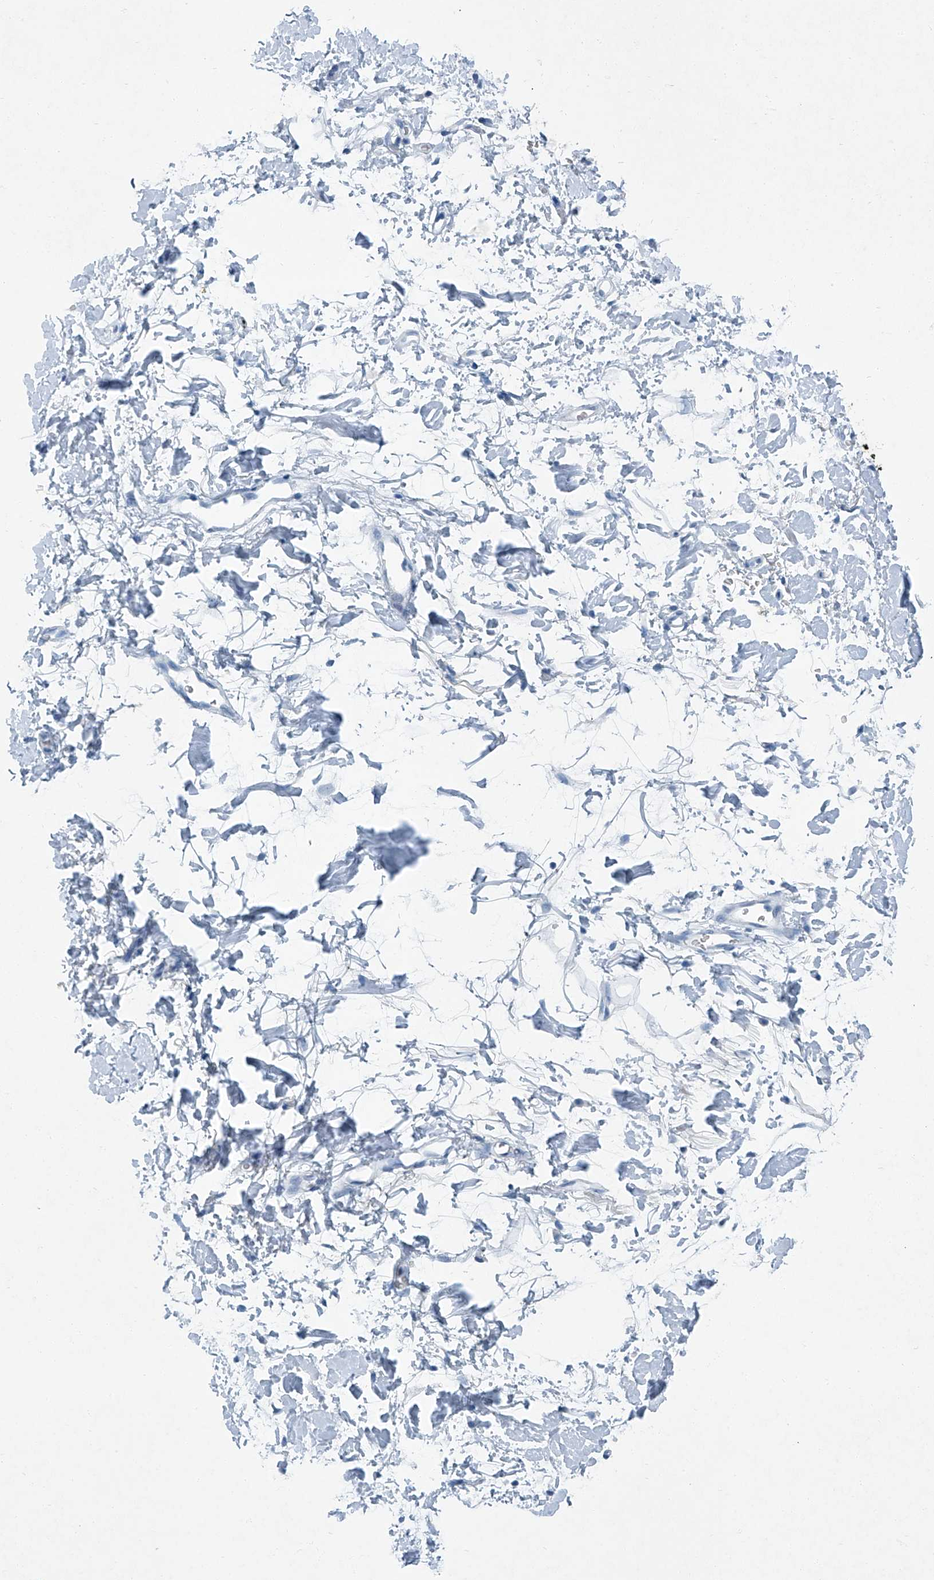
{"staining": {"intensity": "negative", "quantity": "none", "location": "none"}, "tissue": "adipose tissue", "cell_type": "Adipocytes", "image_type": "normal", "snomed": [{"axis": "morphology", "description": "Normal tissue, NOS"}, {"axis": "morphology", "description": "Adenocarcinoma, NOS"}, {"axis": "topography", "description": "Pancreas"}, {"axis": "topography", "description": "Peripheral nerve tissue"}], "caption": "The histopathology image exhibits no staining of adipocytes in unremarkable adipose tissue. (Brightfield microscopy of DAB immunohistochemistry at high magnification).", "gene": "CYP2A7", "patient": {"sex": "male", "age": 59}}